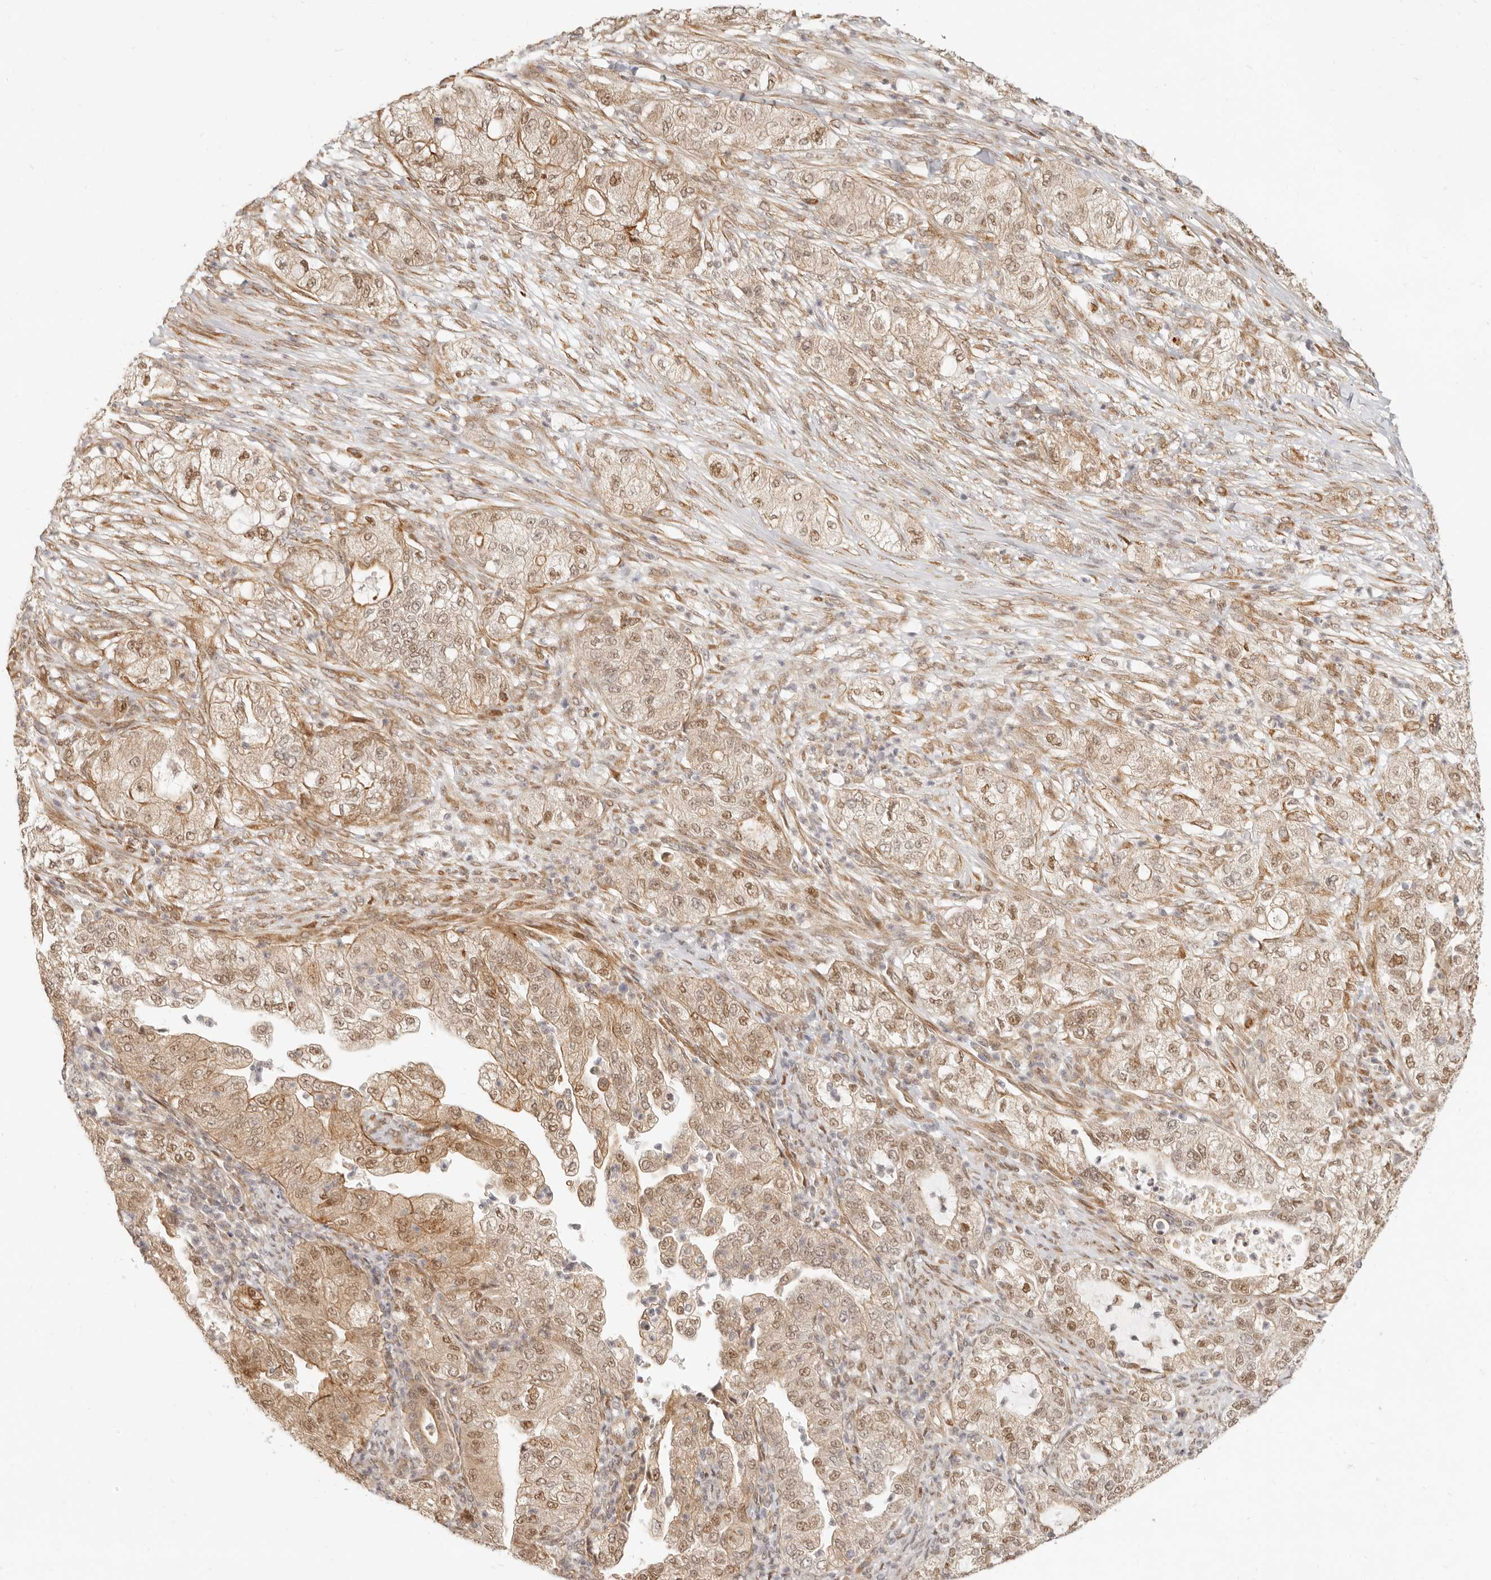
{"staining": {"intensity": "moderate", "quantity": ">75%", "location": "cytoplasmic/membranous,nuclear"}, "tissue": "pancreatic cancer", "cell_type": "Tumor cells", "image_type": "cancer", "snomed": [{"axis": "morphology", "description": "Adenocarcinoma, NOS"}, {"axis": "topography", "description": "Pancreas"}], "caption": "A photomicrograph of human pancreatic cancer stained for a protein displays moderate cytoplasmic/membranous and nuclear brown staining in tumor cells. (DAB (3,3'-diaminobenzidine) = brown stain, brightfield microscopy at high magnification).", "gene": "TUFT1", "patient": {"sex": "female", "age": 78}}